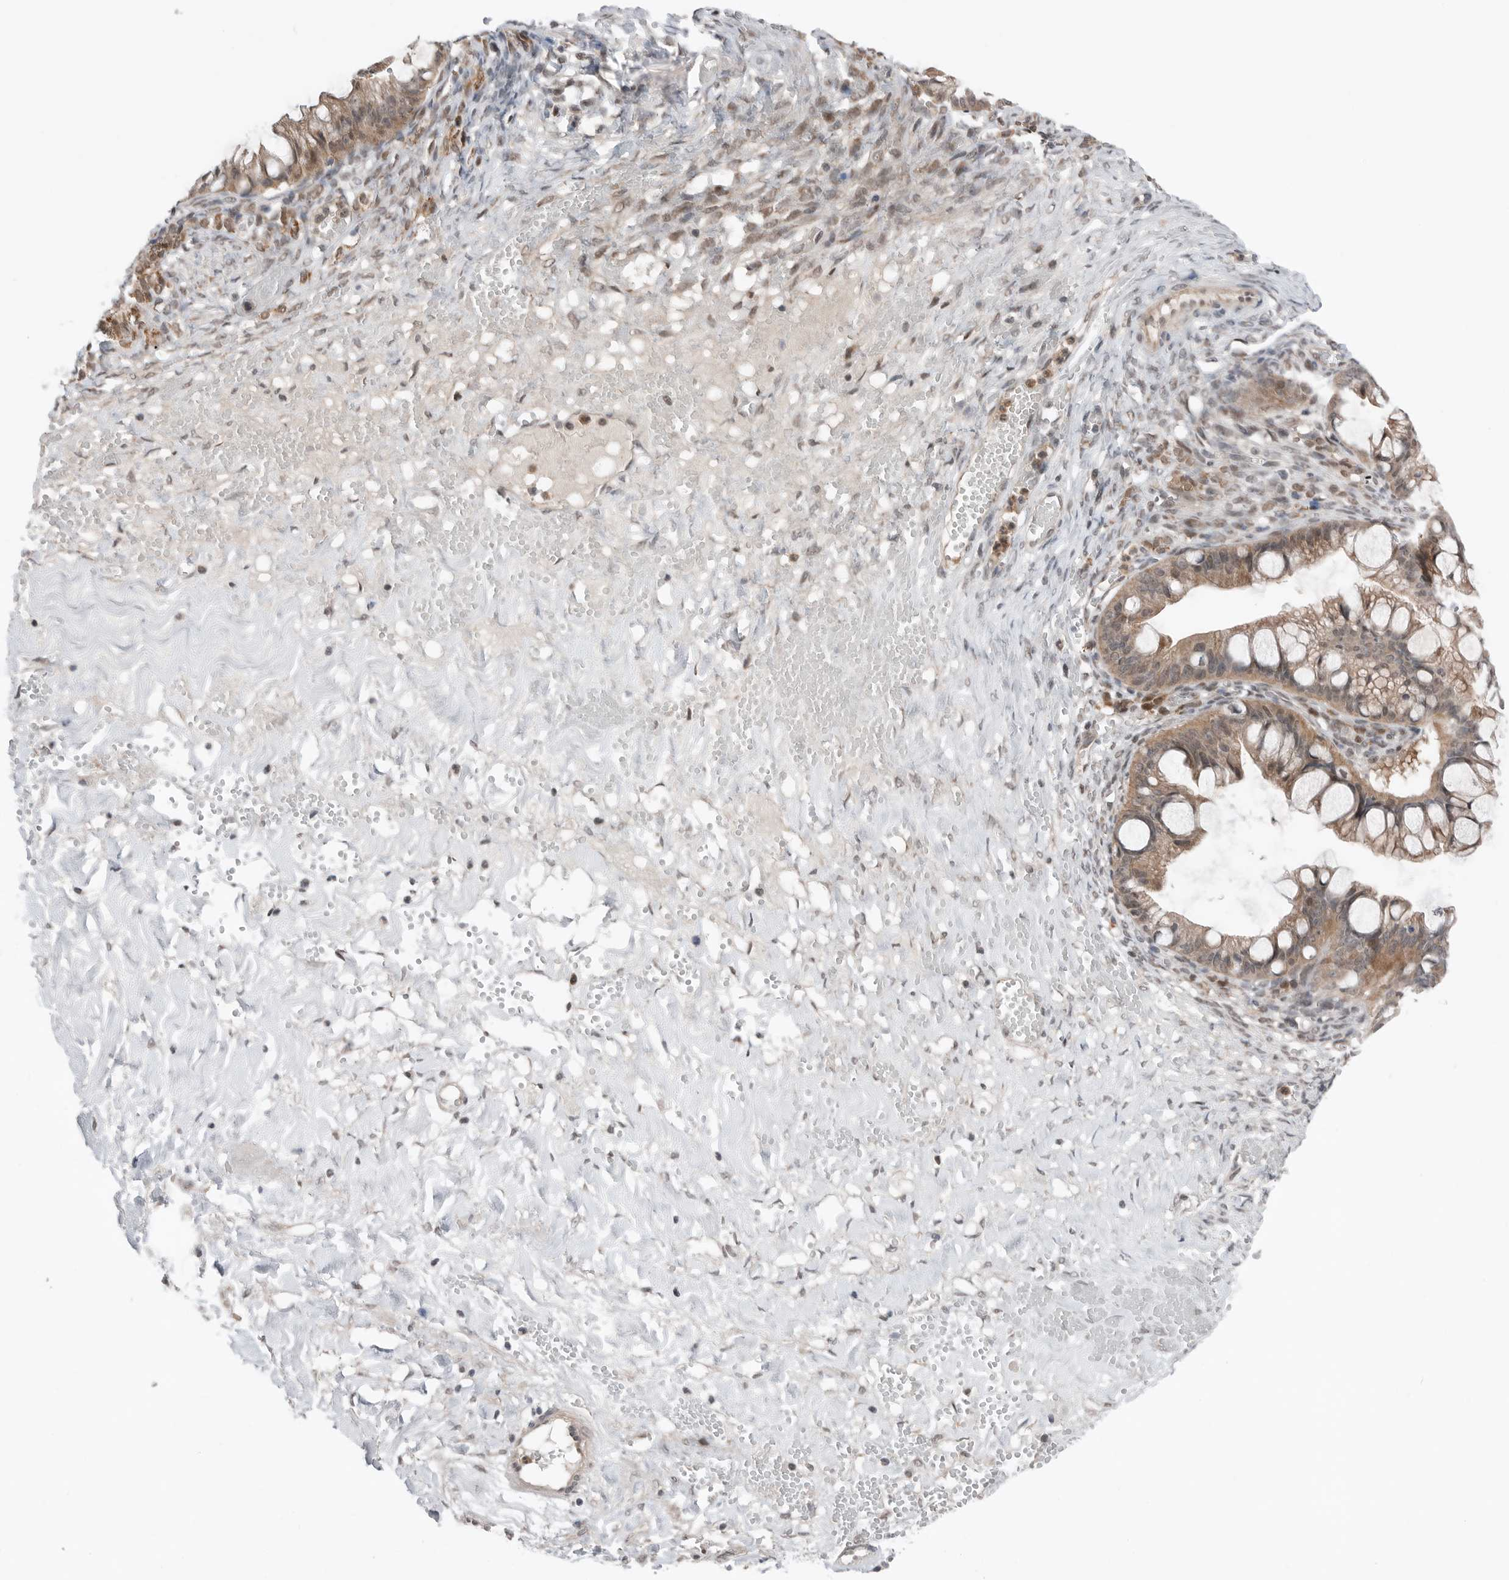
{"staining": {"intensity": "moderate", "quantity": ">75%", "location": "cytoplasmic/membranous,nuclear"}, "tissue": "ovarian cancer", "cell_type": "Tumor cells", "image_type": "cancer", "snomed": [{"axis": "morphology", "description": "Cystadenocarcinoma, mucinous, NOS"}, {"axis": "topography", "description": "Ovary"}], "caption": "Ovarian cancer (mucinous cystadenocarcinoma) was stained to show a protein in brown. There is medium levels of moderate cytoplasmic/membranous and nuclear expression in about >75% of tumor cells.", "gene": "NTAQ1", "patient": {"sex": "female", "age": 73}}